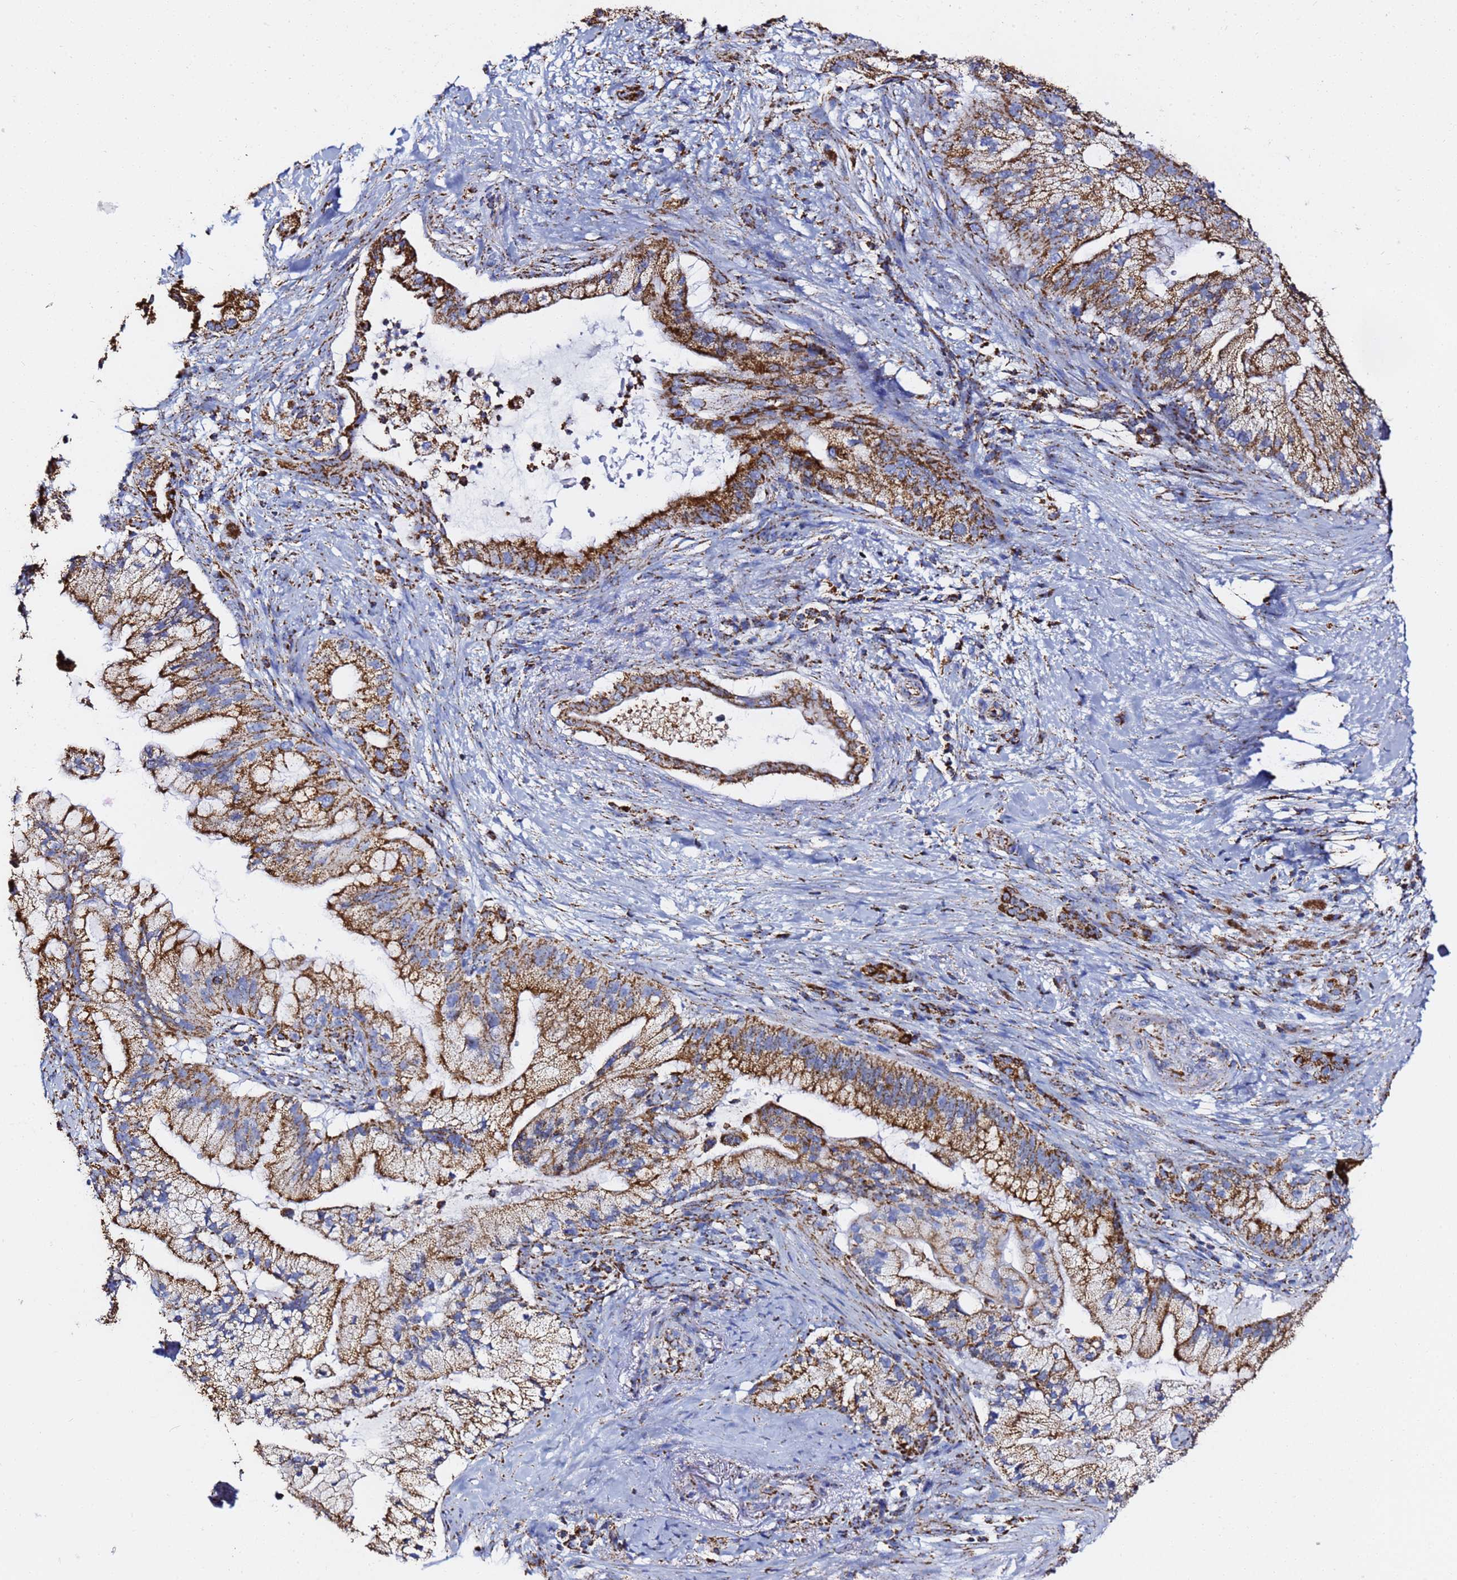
{"staining": {"intensity": "strong", "quantity": ">75%", "location": "cytoplasmic/membranous"}, "tissue": "pancreatic cancer", "cell_type": "Tumor cells", "image_type": "cancer", "snomed": [{"axis": "morphology", "description": "Adenocarcinoma, NOS"}, {"axis": "topography", "description": "Pancreas"}], "caption": "Tumor cells show high levels of strong cytoplasmic/membranous positivity in about >75% of cells in pancreatic adenocarcinoma.", "gene": "PHB2", "patient": {"sex": "male", "age": 44}}